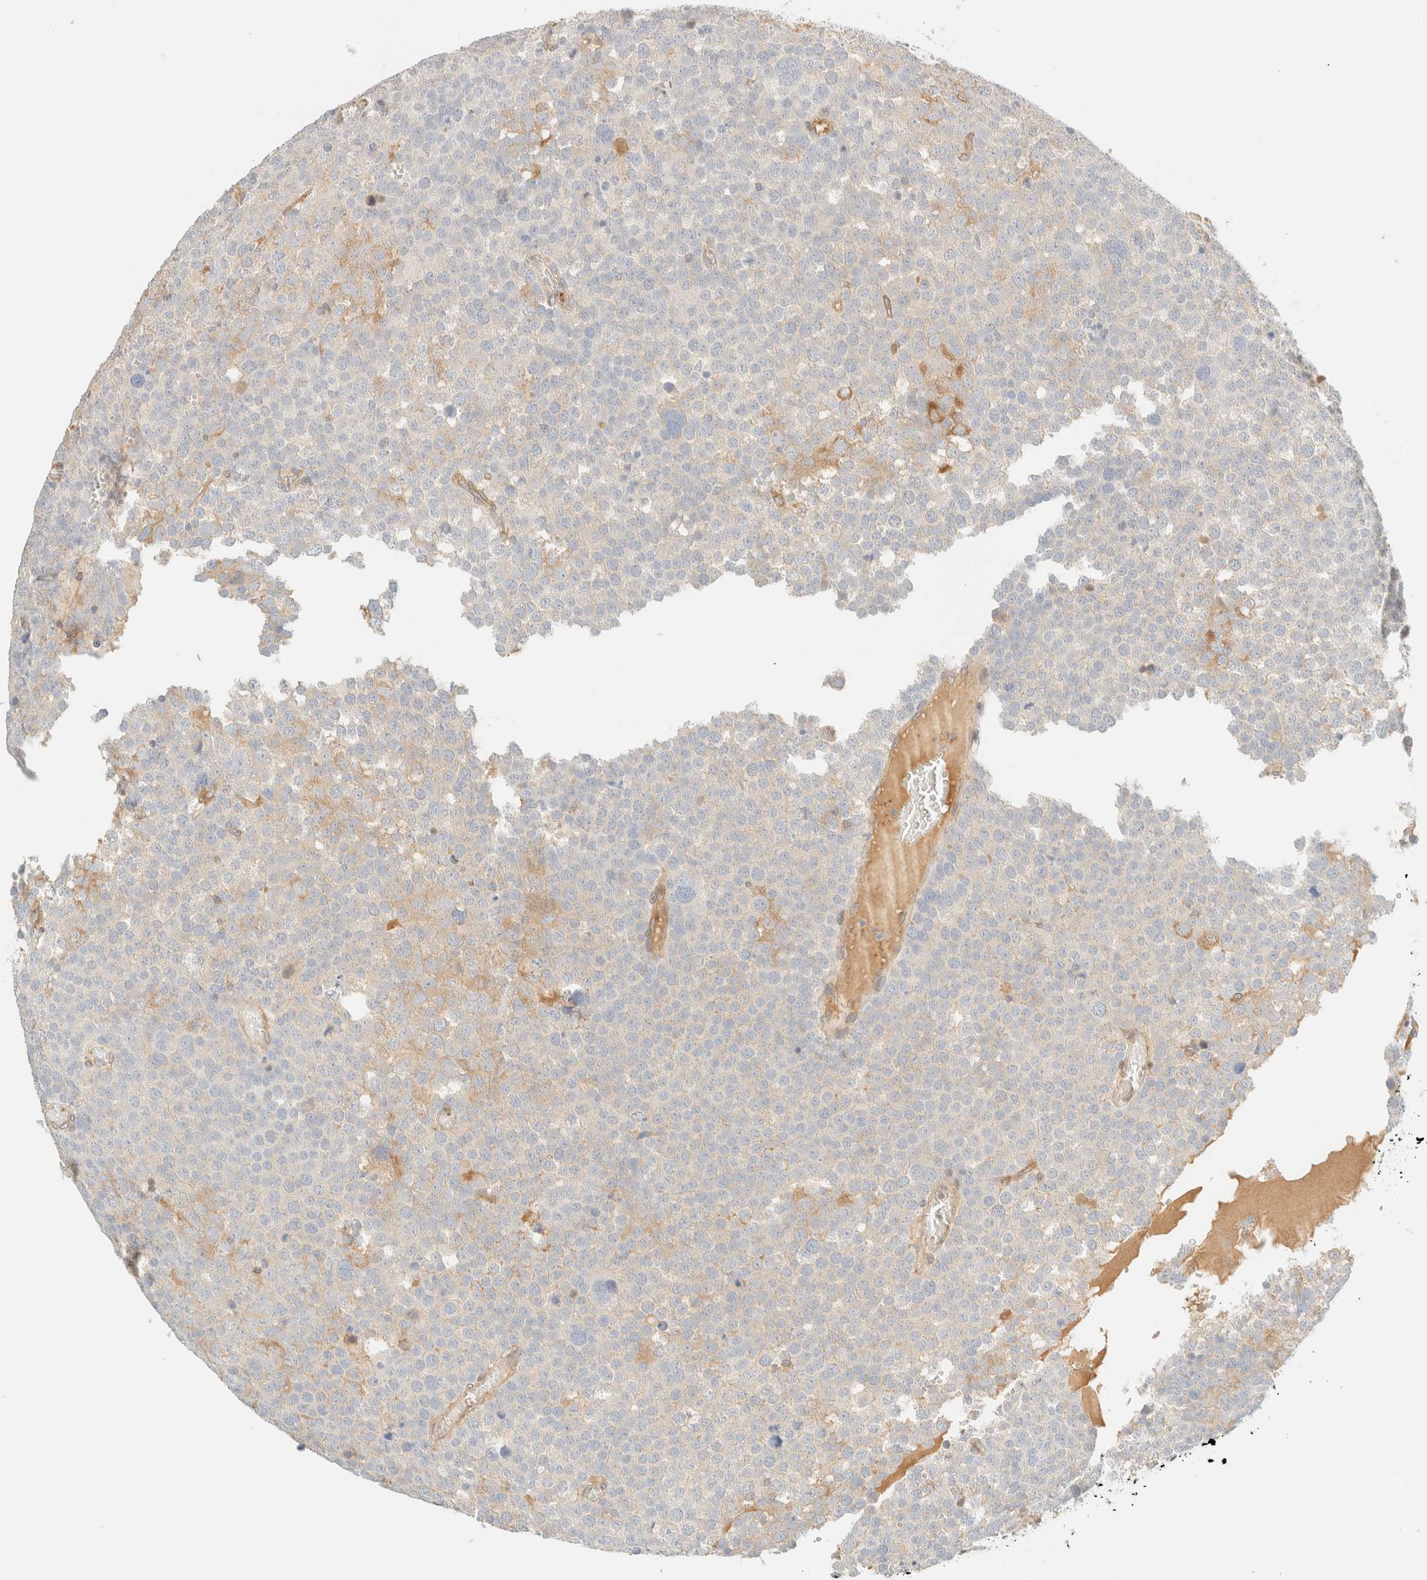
{"staining": {"intensity": "weak", "quantity": "<25%", "location": "cytoplasmic/membranous"}, "tissue": "testis cancer", "cell_type": "Tumor cells", "image_type": "cancer", "snomed": [{"axis": "morphology", "description": "Seminoma, NOS"}, {"axis": "topography", "description": "Testis"}], "caption": "A micrograph of human testis seminoma is negative for staining in tumor cells.", "gene": "FHOD1", "patient": {"sex": "male", "age": 71}}